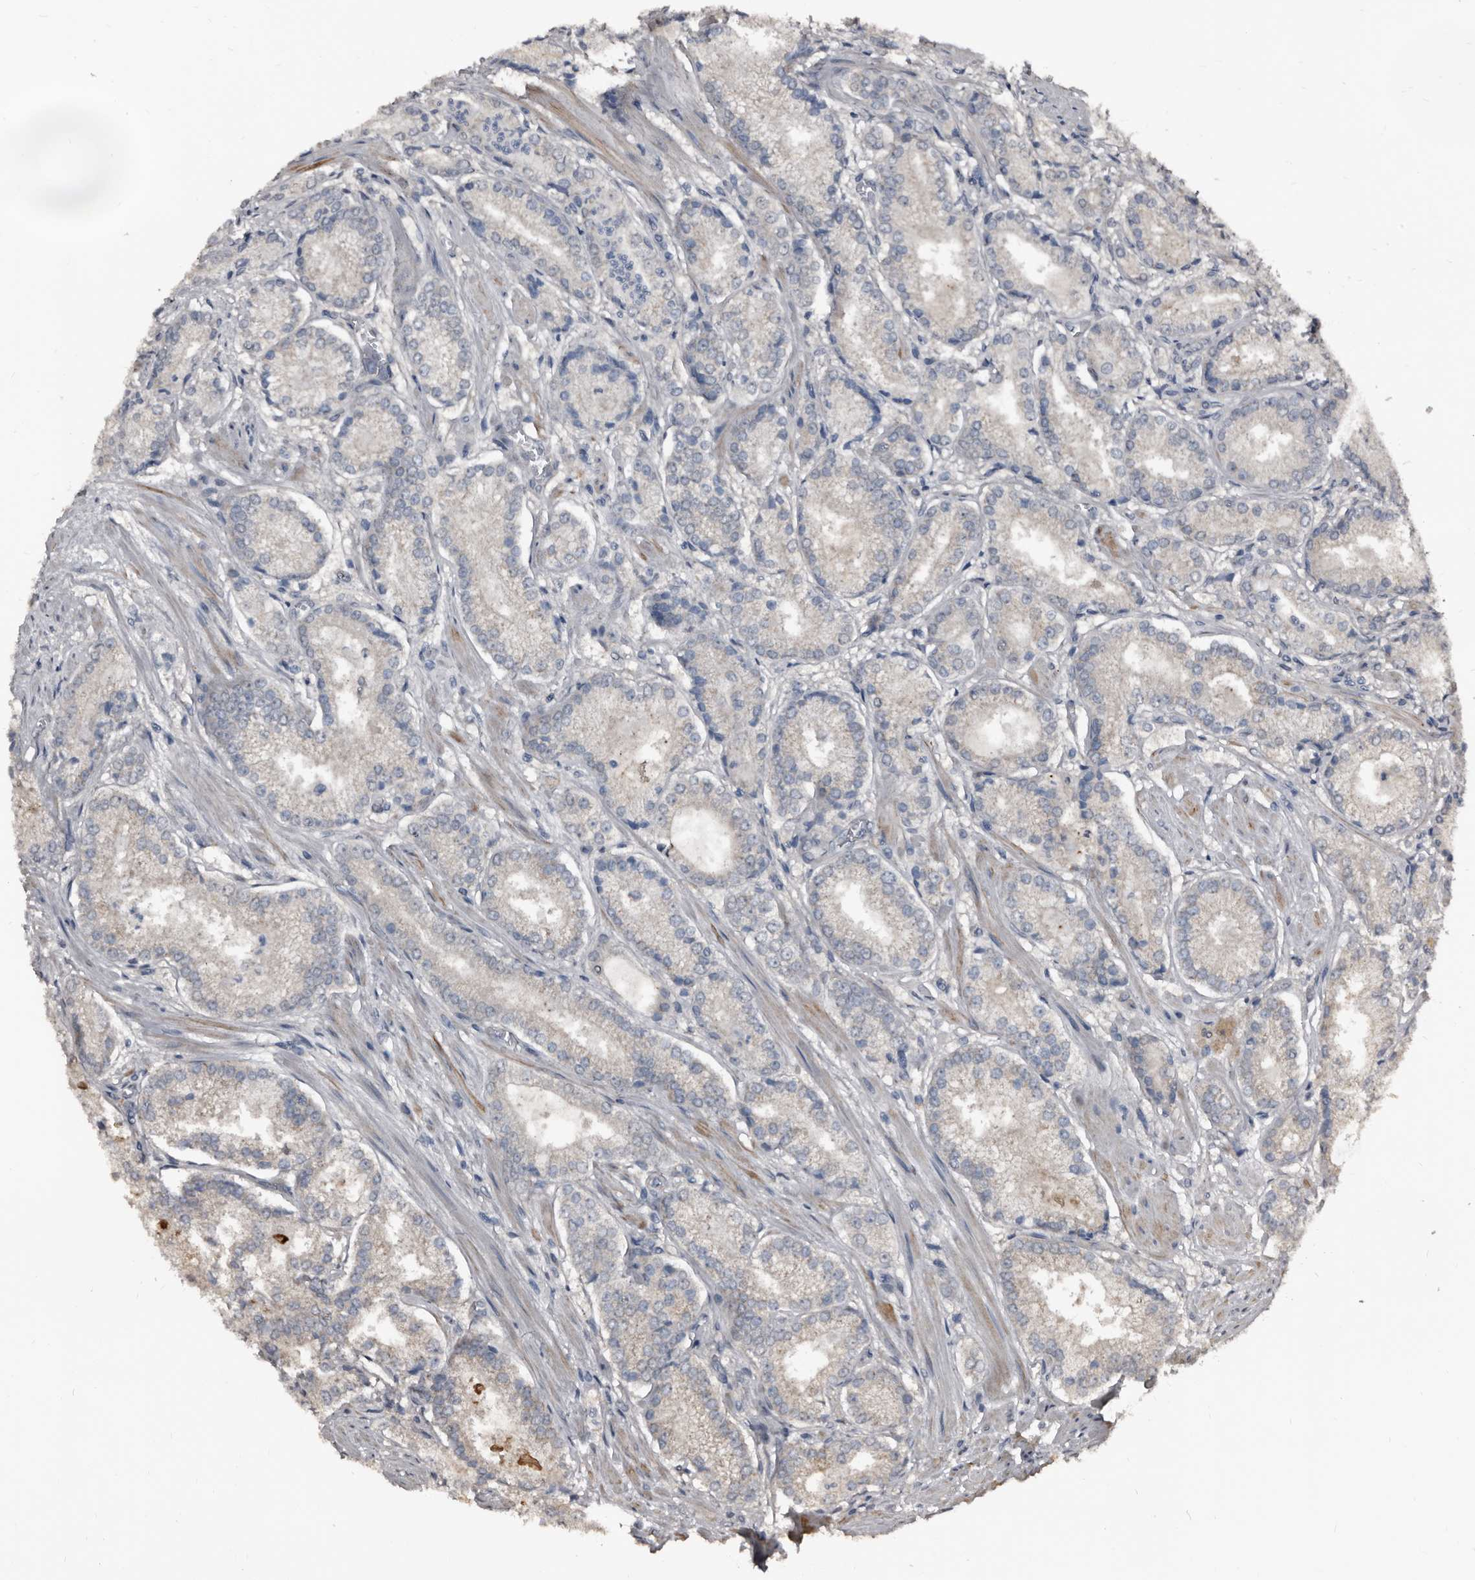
{"staining": {"intensity": "negative", "quantity": "none", "location": "none"}, "tissue": "prostate cancer", "cell_type": "Tumor cells", "image_type": "cancer", "snomed": [{"axis": "morphology", "description": "Adenocarcinoma, Low grade"}, {"axis": "topography", "description": "Prostate"}], "caption": "An IHC micrograph of low-grade adenocarcinoma (prostate) is shown. There is no staining in tumor cells of low-grade adenocarcinoma (prostate).", "gene": "DHPS", "patient": {"sex": "male", "age": 54}}